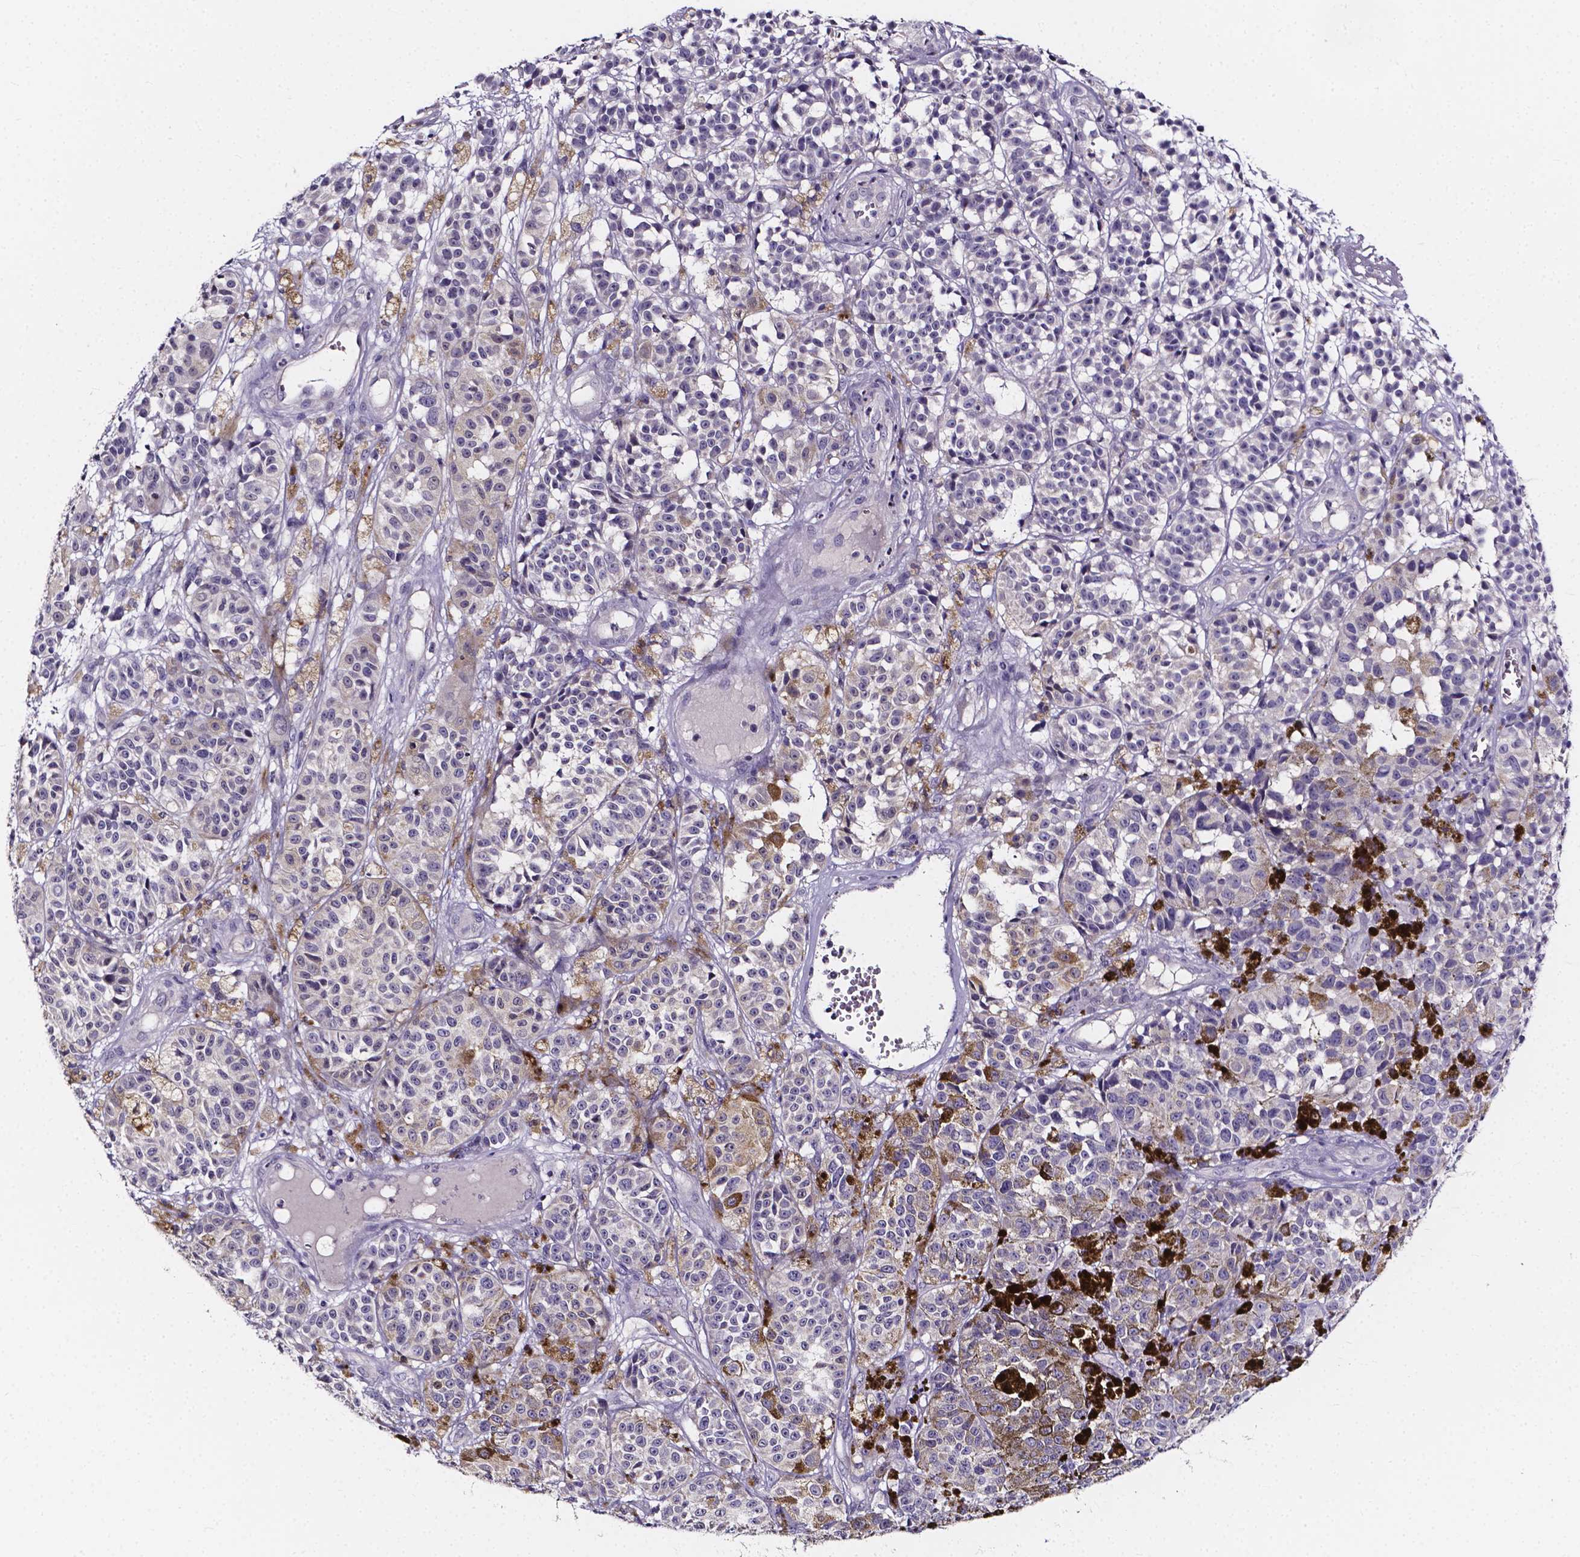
{"staining": {"intensity": "negative", "quantity": "none", "location": "none"}, "tissue": "melanoma", "cell_type": "Tumor cells", "image_type": "cancer", "snomed": [{"axis": "morphology", "description": "Malignant melanoma, NOS"}, {"axis": "topography", "description": "Skin"}], "caption": "Tumor cells are negative for protein expression in human melanoma.", "gene": "SPOCD1", "patient": {"sex": "female", "age": 58}}